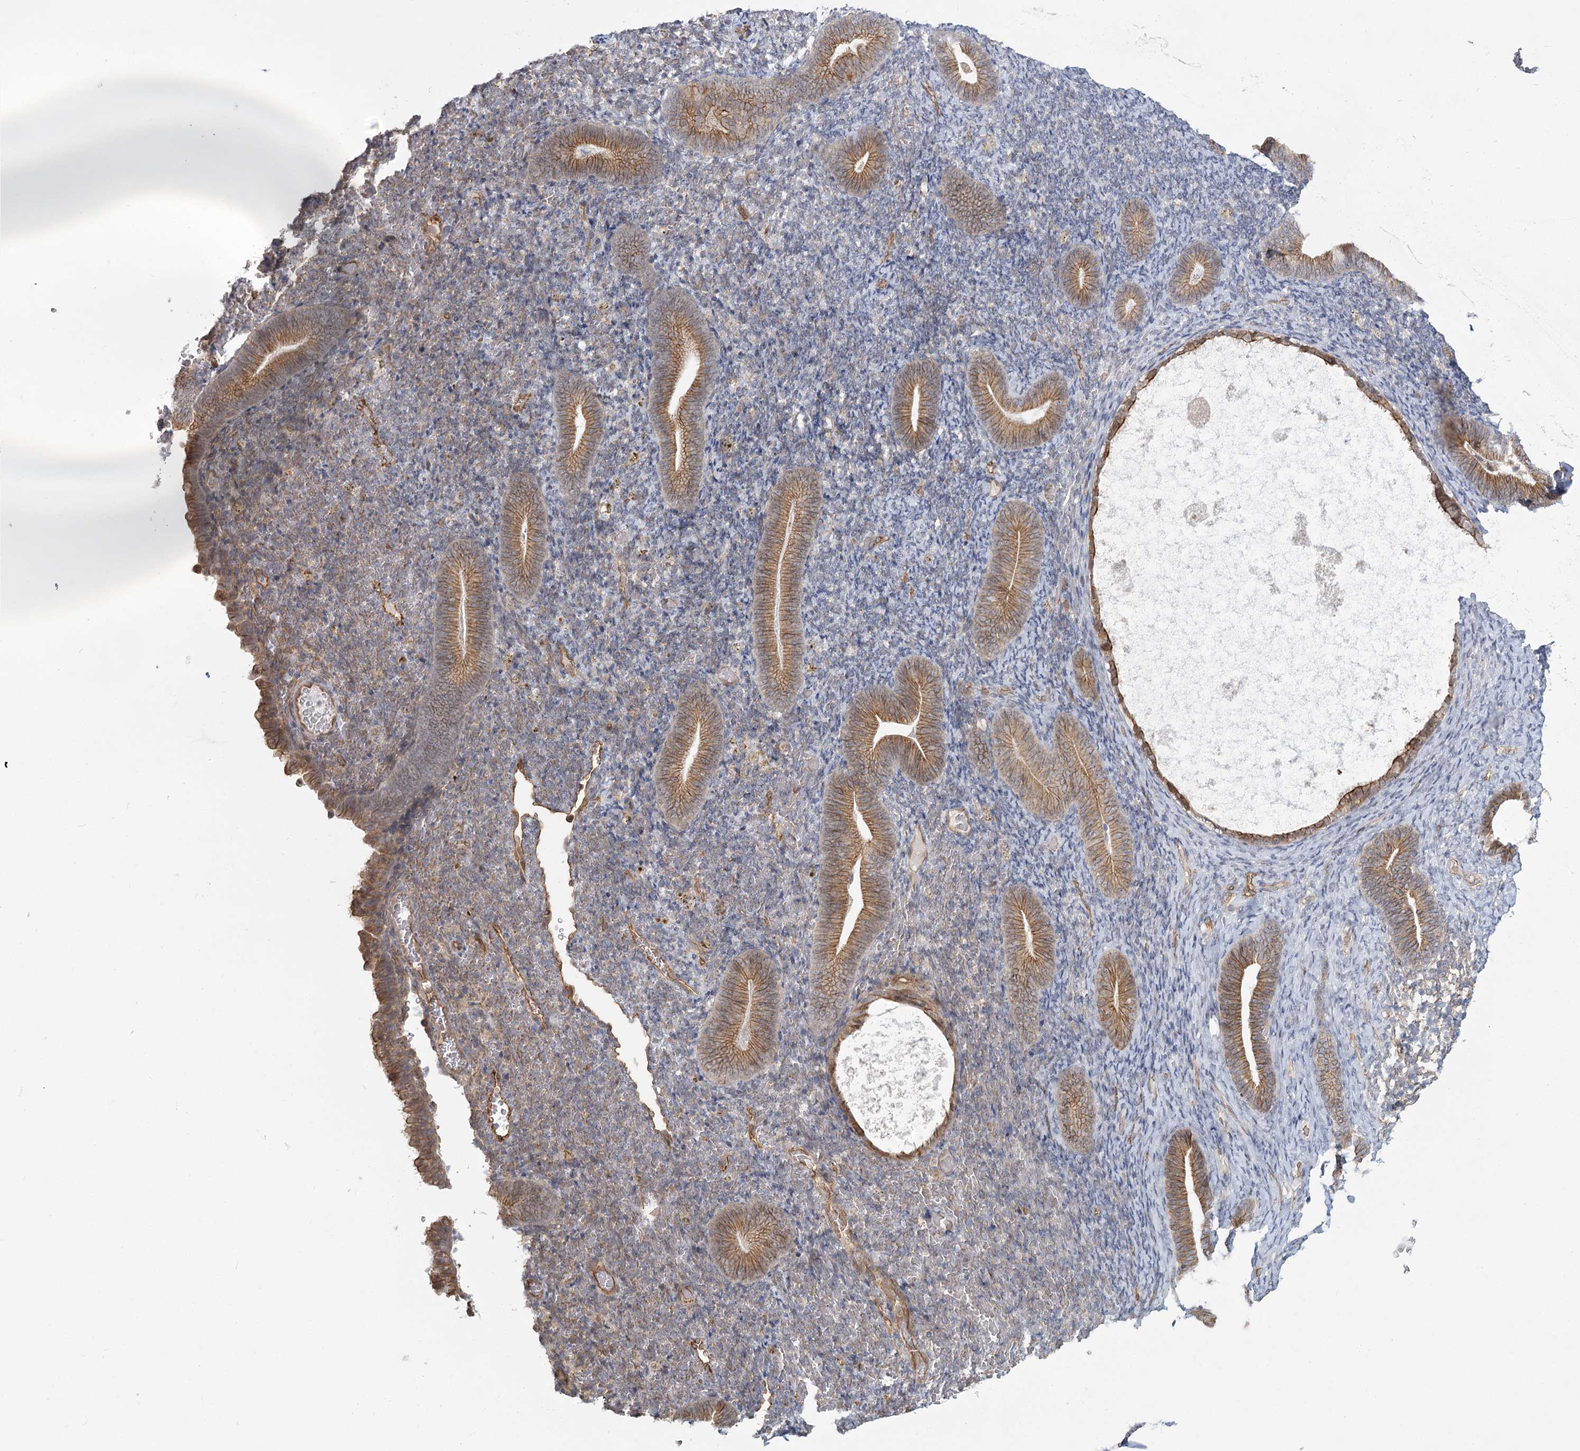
{"staining": {"intensity": "negative", "quantity": "none", "location": "none"}, "tissue": "endometrium", "cell_type": "Cells in endometrial stroma", "image_type": "normal", "snomed": [{"axis": "morphology", "description": "Normal tissue, NOS"}, {"axis": "topography", "description": "Endometrium"}], "caption": "IHC of benign endometrium exhibits no positivity in cells in endometrial stroma. Nuclei are stained in blue.", "gene": "RPP14", "patient": {"sex": "female", "age": 51}}